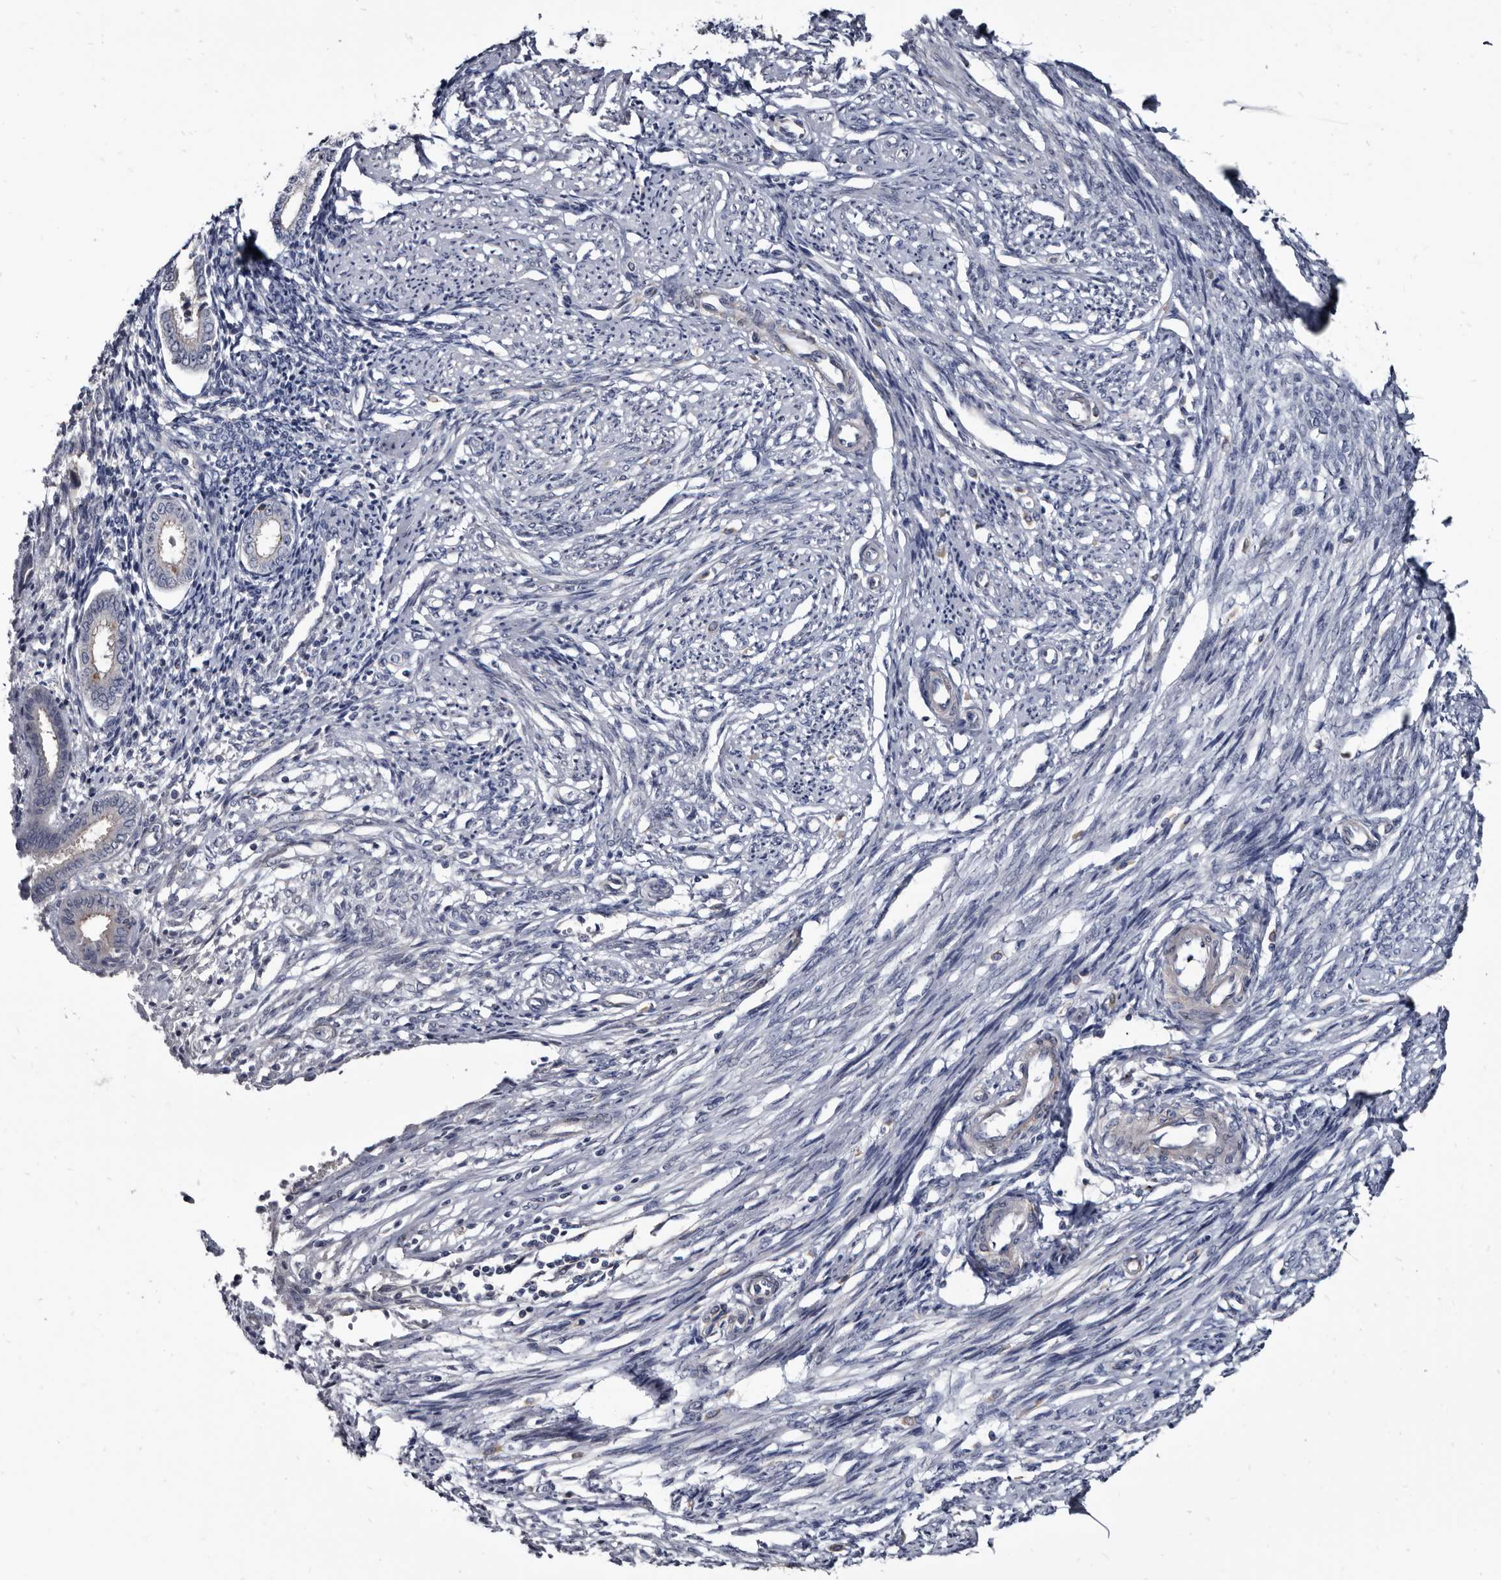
{"staining": {"intensity": "negative", "quantity": "none", "location": "none"}, "tissue": "endometrium", "cell_type": "Cells in endometrial stroma", "image_type": "normal", "snomed": [{"axis": "morphology", "description": "Normal tissue, NOS"}, {"axis": "topography", "description": "Endometrium"}], "caption": "This is a histopathology image of immunohistochemistry staining of unremarkable endometrium, which shows no expression in cells in endometrial stroma.", "gene": "PRSS8", "patient": {"sex": "female", "age": 56}}